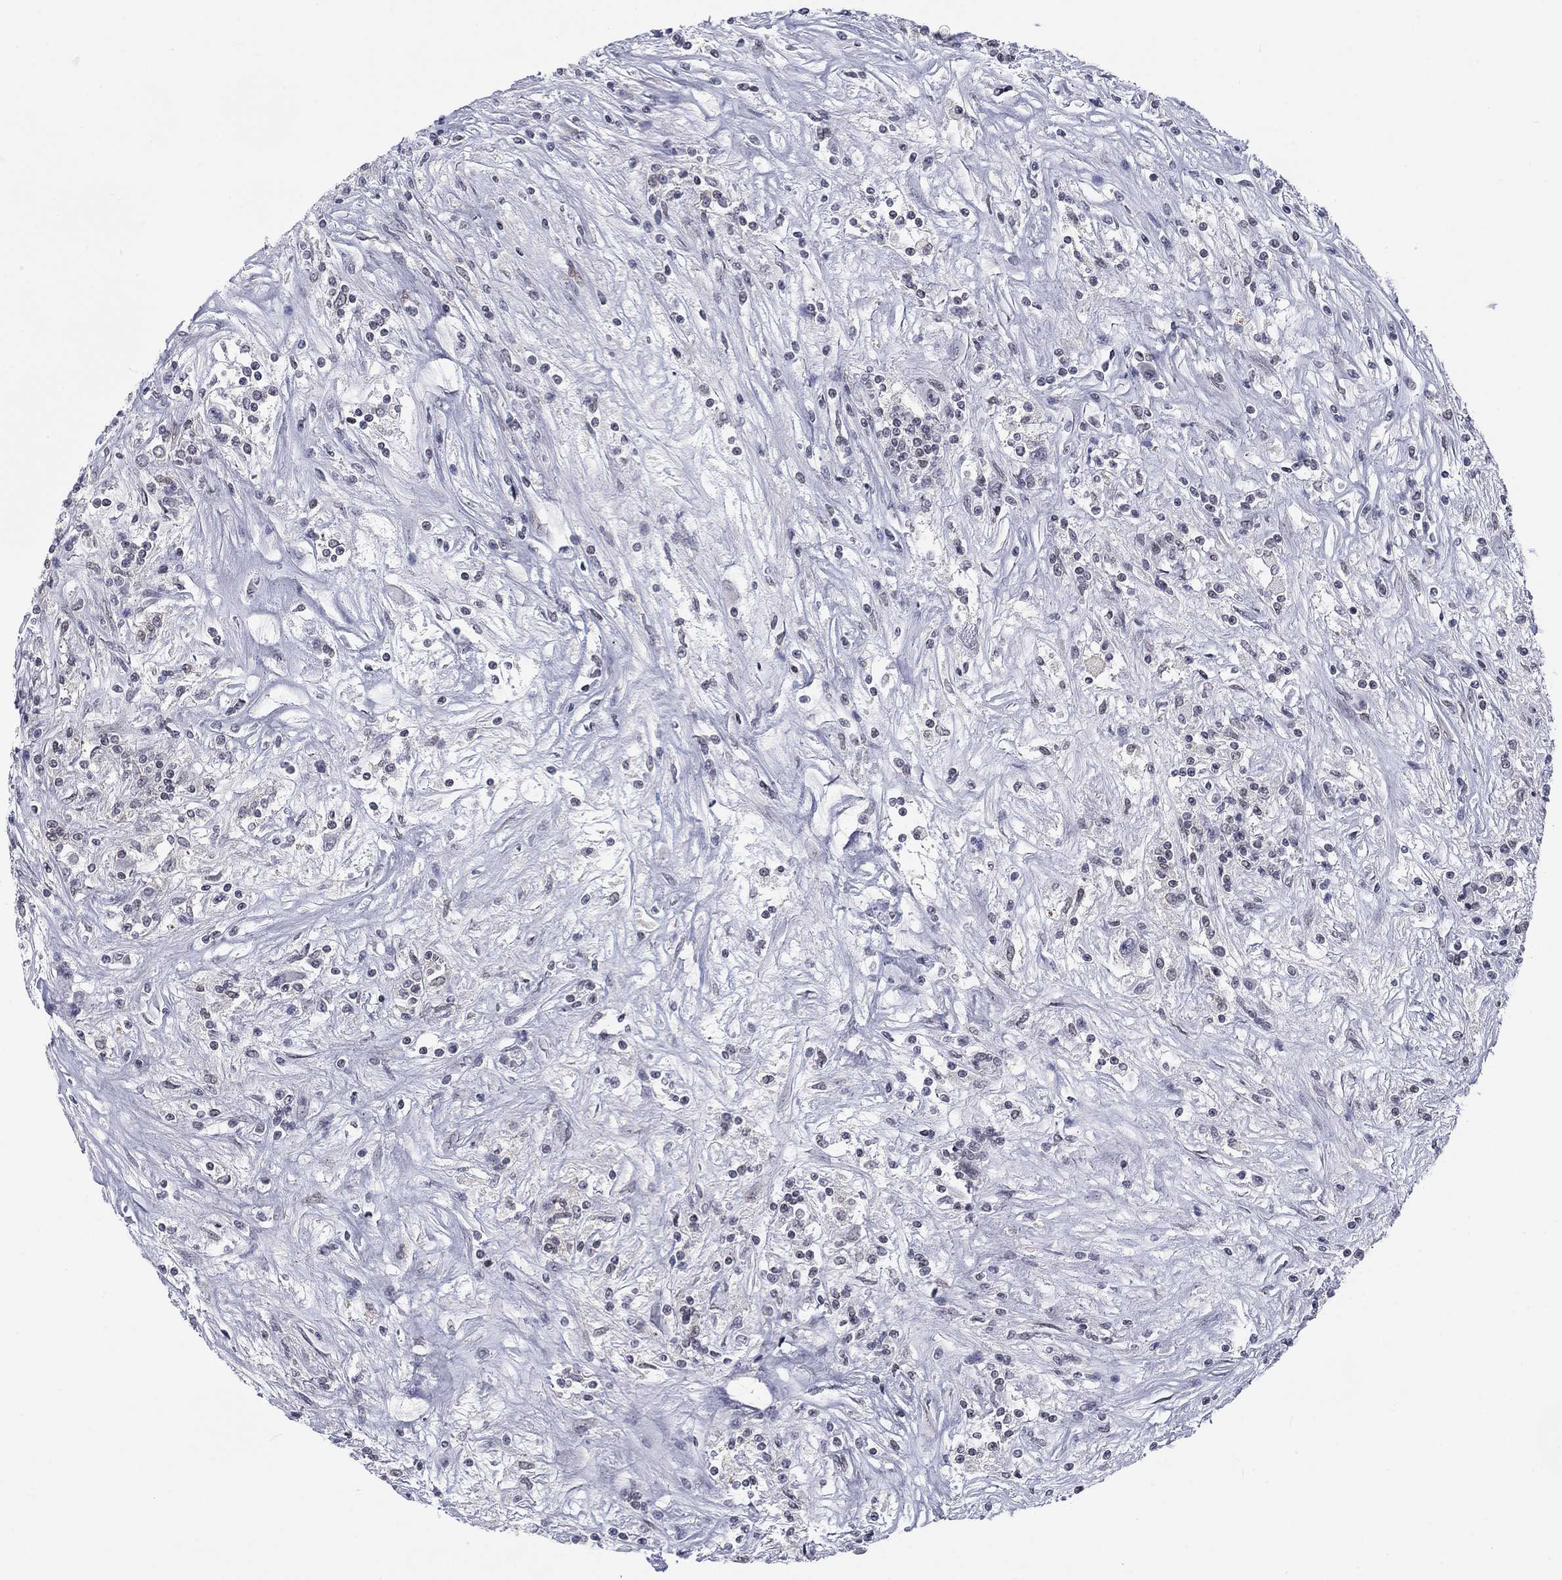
{"staining": {"intensity": "negative", "quantity": "none", "location": "none"}, "tissue": "renal cancer", "cell_type": "Tumor cells", "image_type": "cancer", "snomed": [{"axis": "morphology", "description": "Adenocarcinoma, NOS"}, {"axis": "topography", "description": "Kidney"}], "caption": "Renal cancer (adenocarcinoma) was stained to show a protein in brown. There is no significant positivity in tumor cells.", "gene": "FYTTD1", "patient": {"sex": "female", "age": 67}}